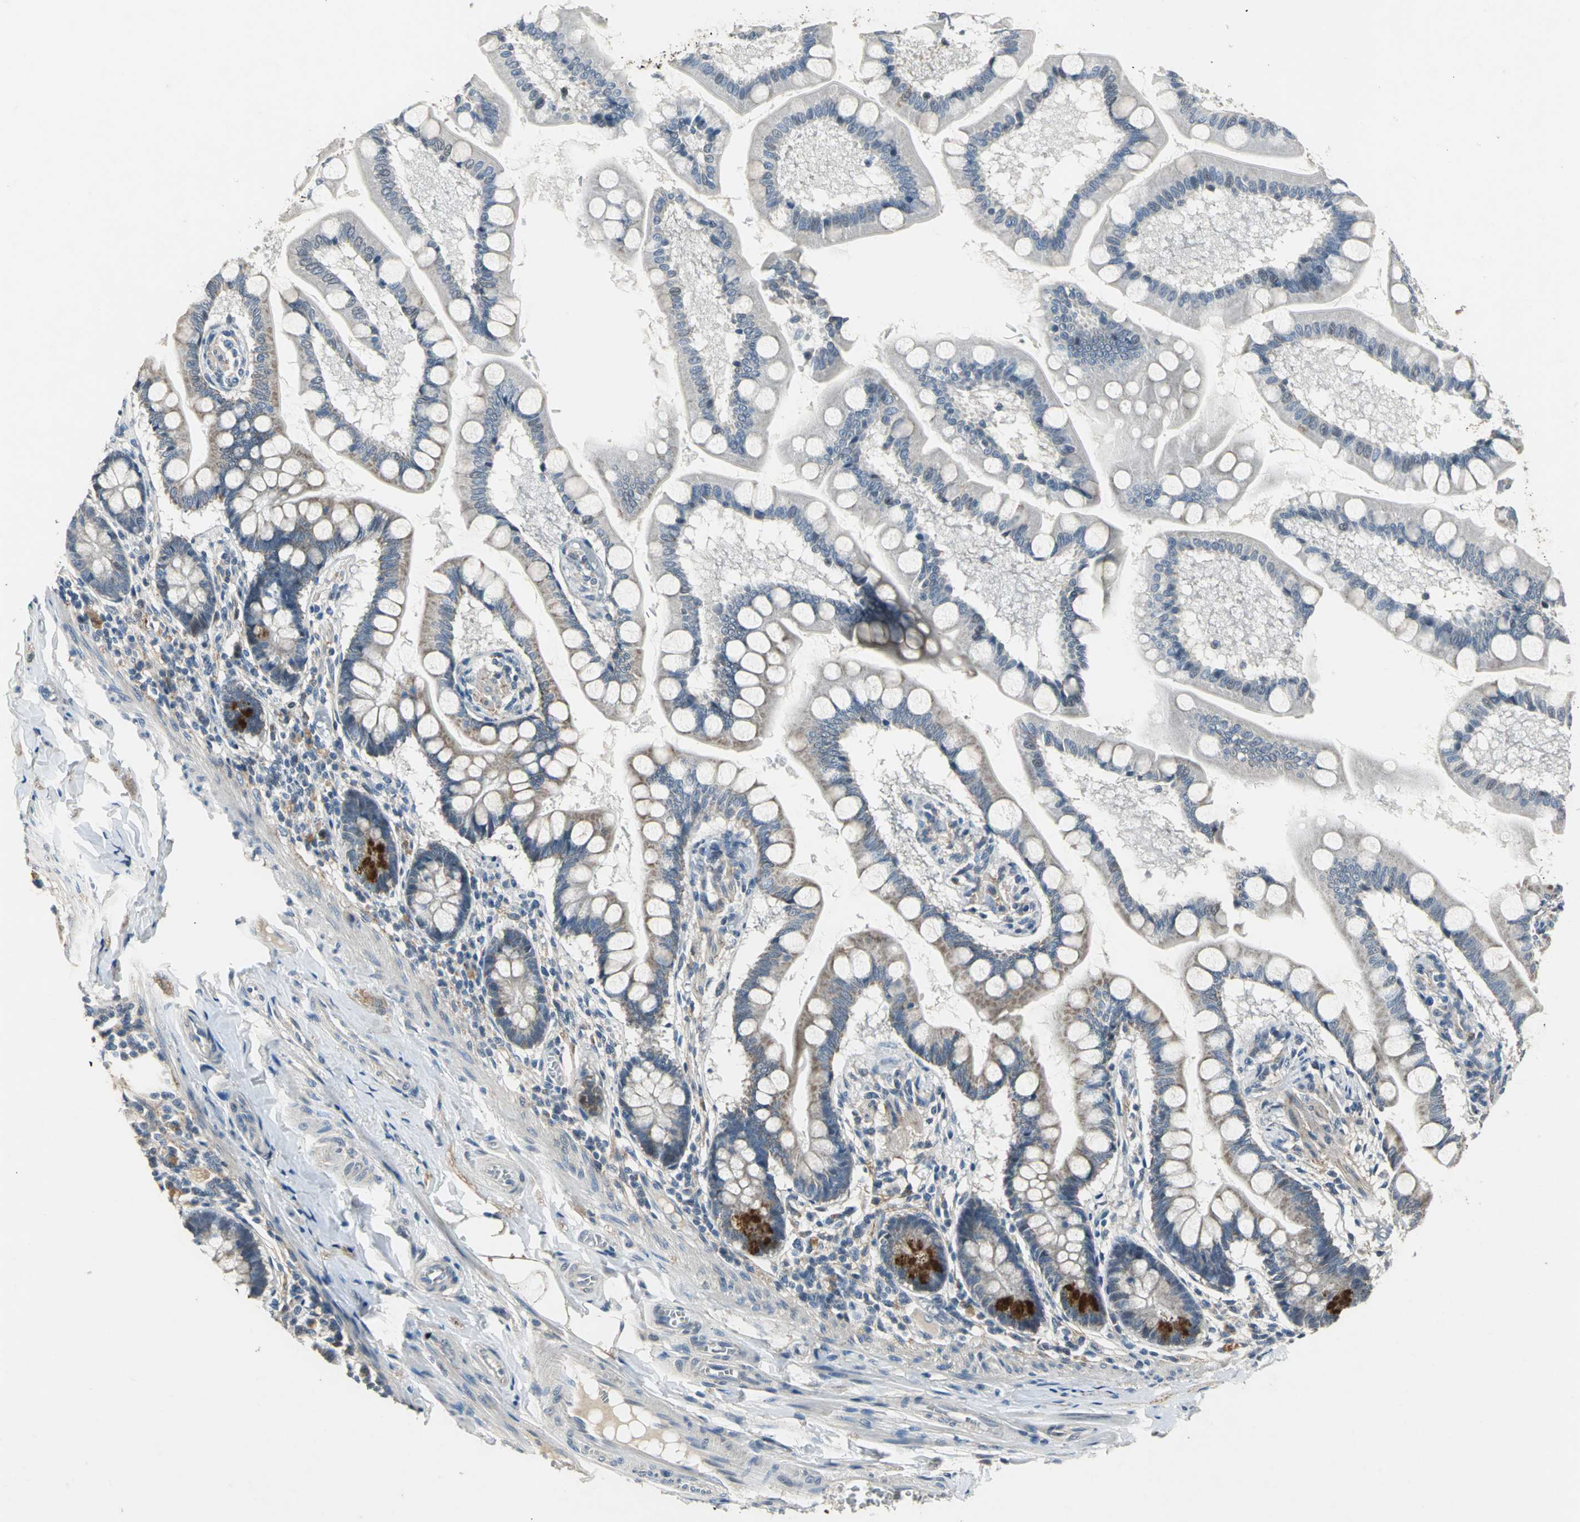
{"staining": {"intensity": "strong", "quantity": "<25%", "location": "cytoplasmic/membranous"}, "tissue": "small intestine", "cell_type": "Glandular cells", "image_type": "normal", "snomed": [{"axis": "morphology", "description": "Normal tissue, NOS"}, {"axis": "topography", "description": "Small intestine"}], "caption": "Approximately <25% of glandular cells in benign small intestine exhibit strong cytoplasmic/membranous protein staining as visualized by brown immunohistochemical staining.", "gene": "JADE3", "patient": {"sex": "male", "age": 41}}